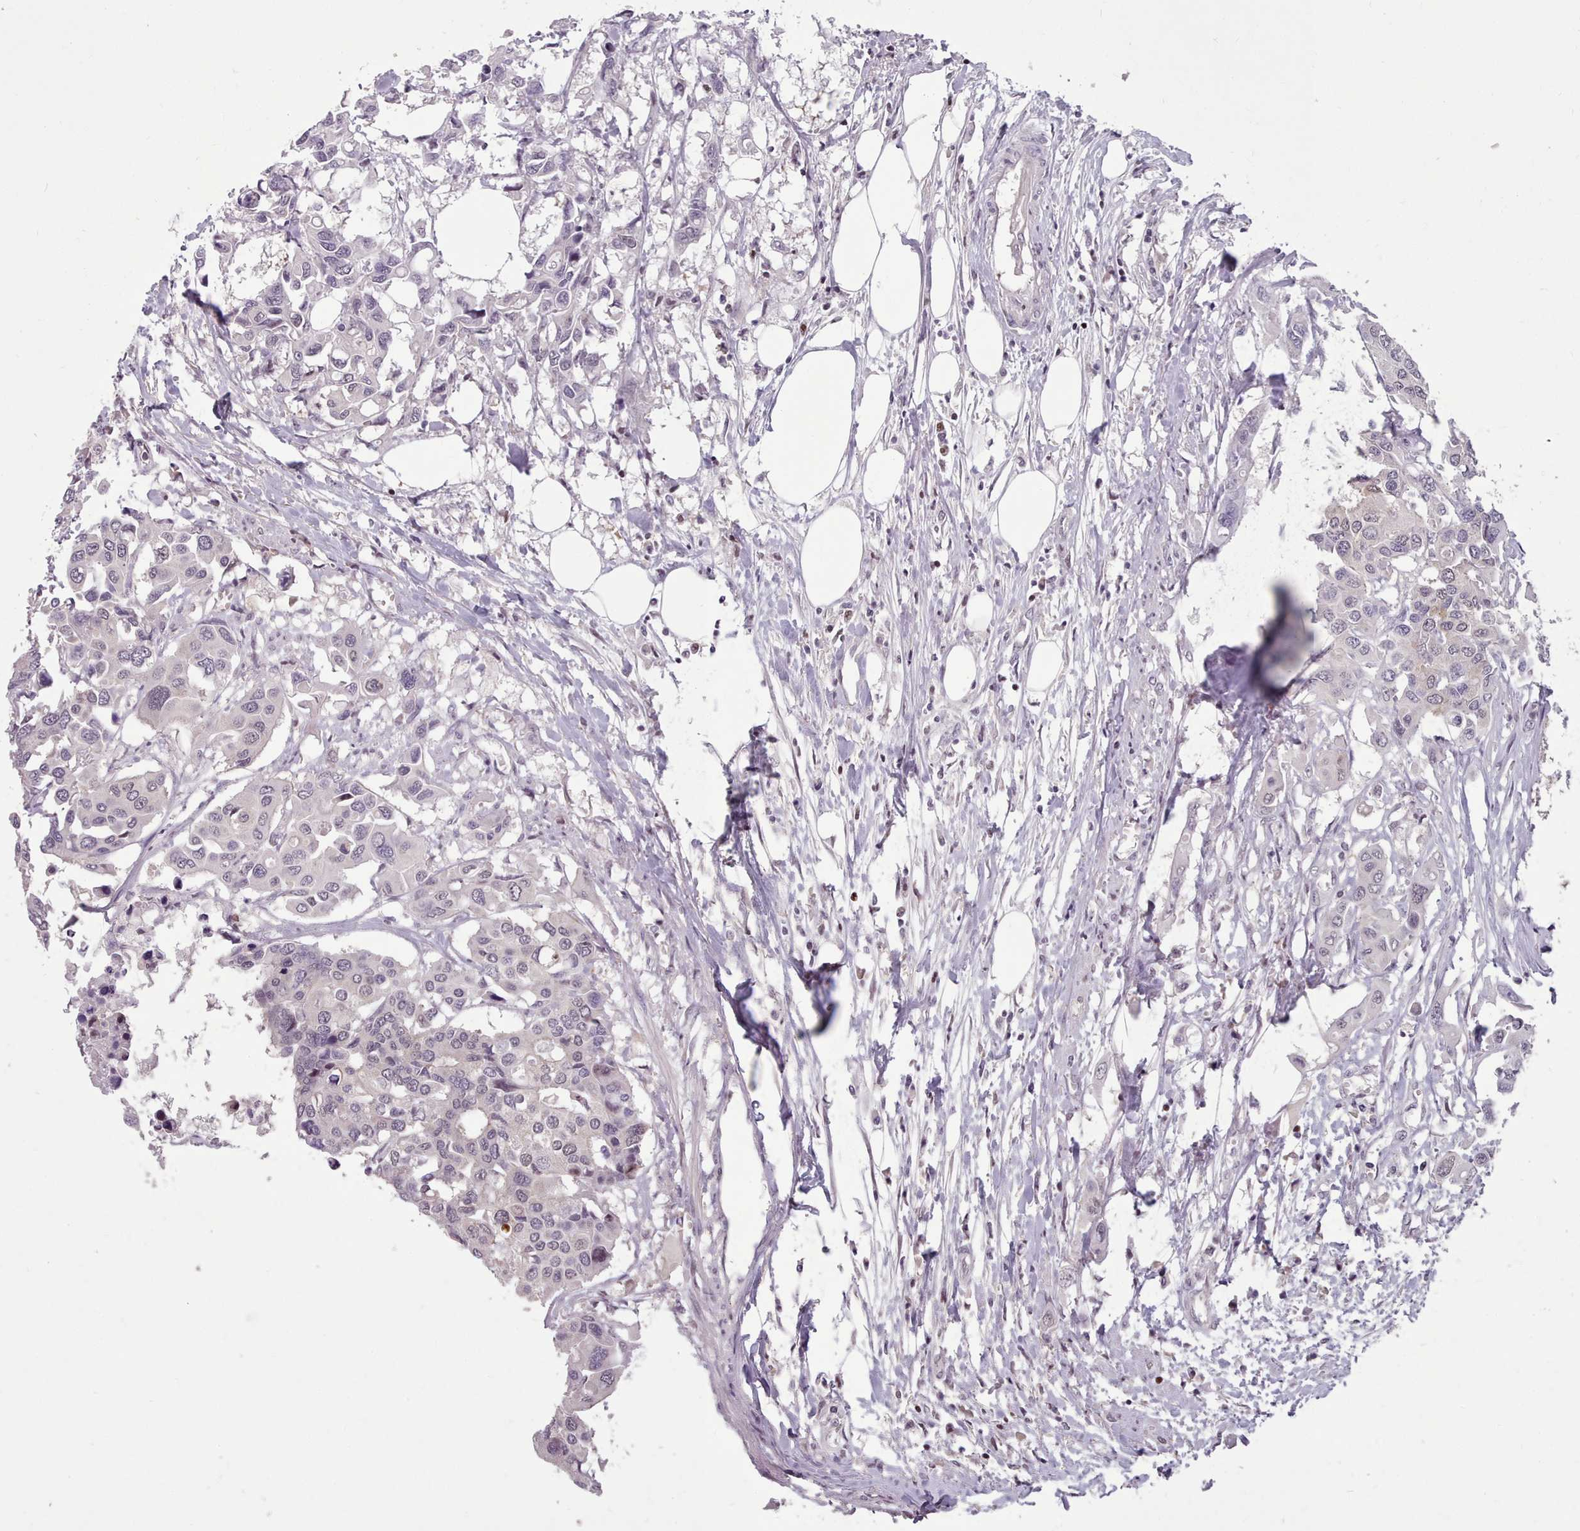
{"staining": {"intensity": "weak", "quantity": "<25%", "location": "nuclear"}, "tissue": "colorectal cancer", "cell_type": "Tumor cells", "image_type": "cancer", "snomed": [{"axis": "morphology", "description": "Adenocarcinoma, NOS"}, {"axis": "topography", "description": "Colon"}], "caption": "There is no significant expression in tumor cells of colorectal adenocarcinoma.", "gene": "ENSA", "patient": {"sex": "male", "age": 77}}